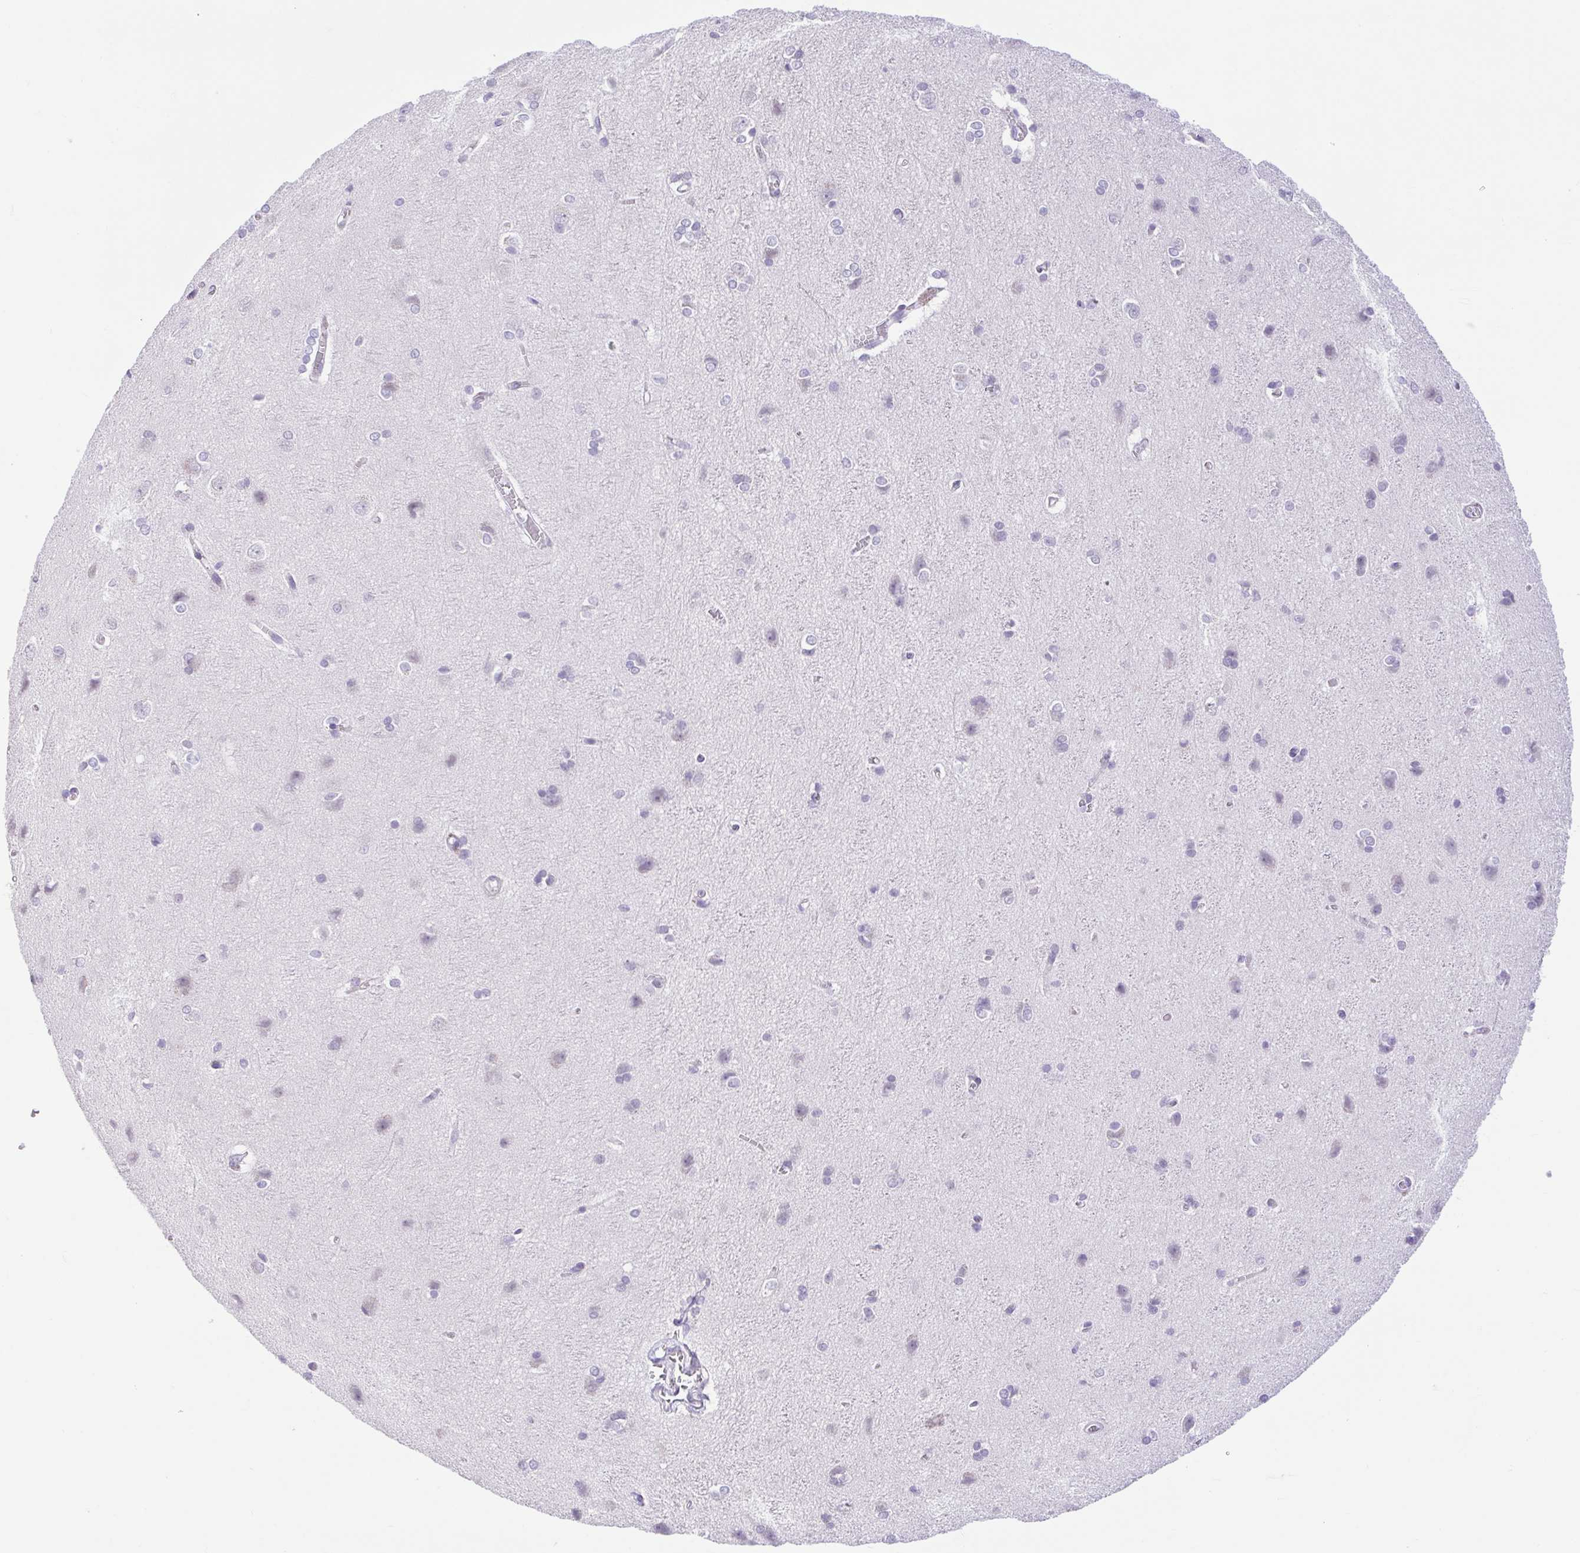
{"staining": {"intensity": "negative", "quantity": "none", "location": "none"}, "tissue": "cerebral cortex", "cell_type": "Endothelial cells", "image_type": "normal", "snomed": [{"axis": "morphology", "description": "Normal tissue, NOS"}, {"axis": "topography", "description": "Cerebral cortex"}], "caption": "This image is of unremarkable cerebral cortex stained with IHC to label a protein in brown with the nuclei are counter-stained blue. There is no expression in endothelial cells.", "gene": "FAM177B", "patient": {"sex": "male", "age": 37}}